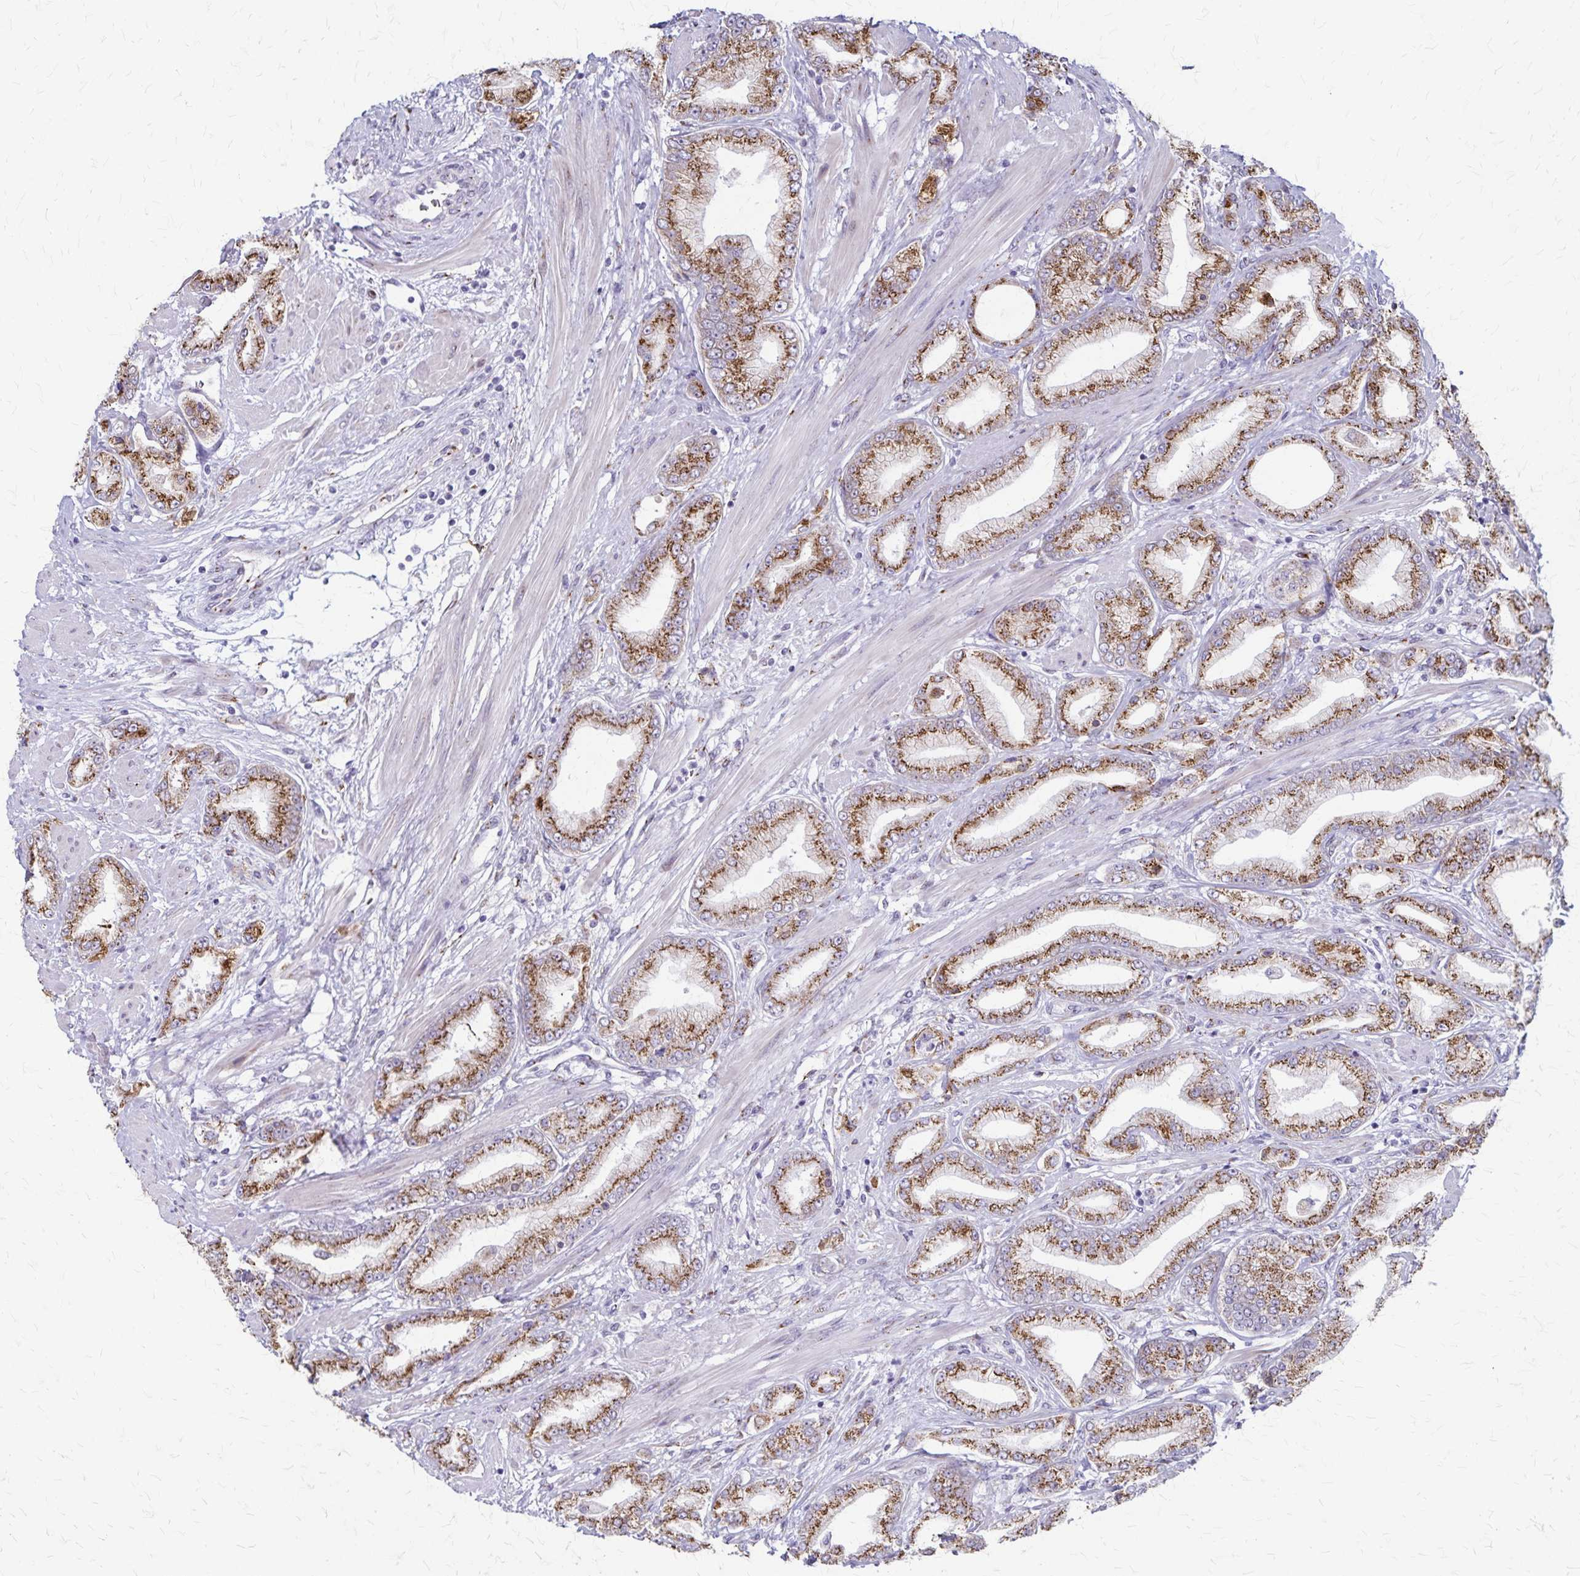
{"staining": {"intensity": "moderate", "quantity": ">75%", "location": "cytoplasmic/membranous"}, "tissue": "prostate cancer", "cell_type": "Tumor cells", "image_type": "cancer", "snomed": [{"axis": "morphology", "description": "Adenocarcinoma, High grade"}, {"axis": "topography", "description": "Prostate"}], "caption": "Prostate cancer stained for a protein exhibits moderate cytoplasmic/membranous positivity in tumor cells.", "gene": "MCFD2", "patient": {"sex": "male", "age": 67}}